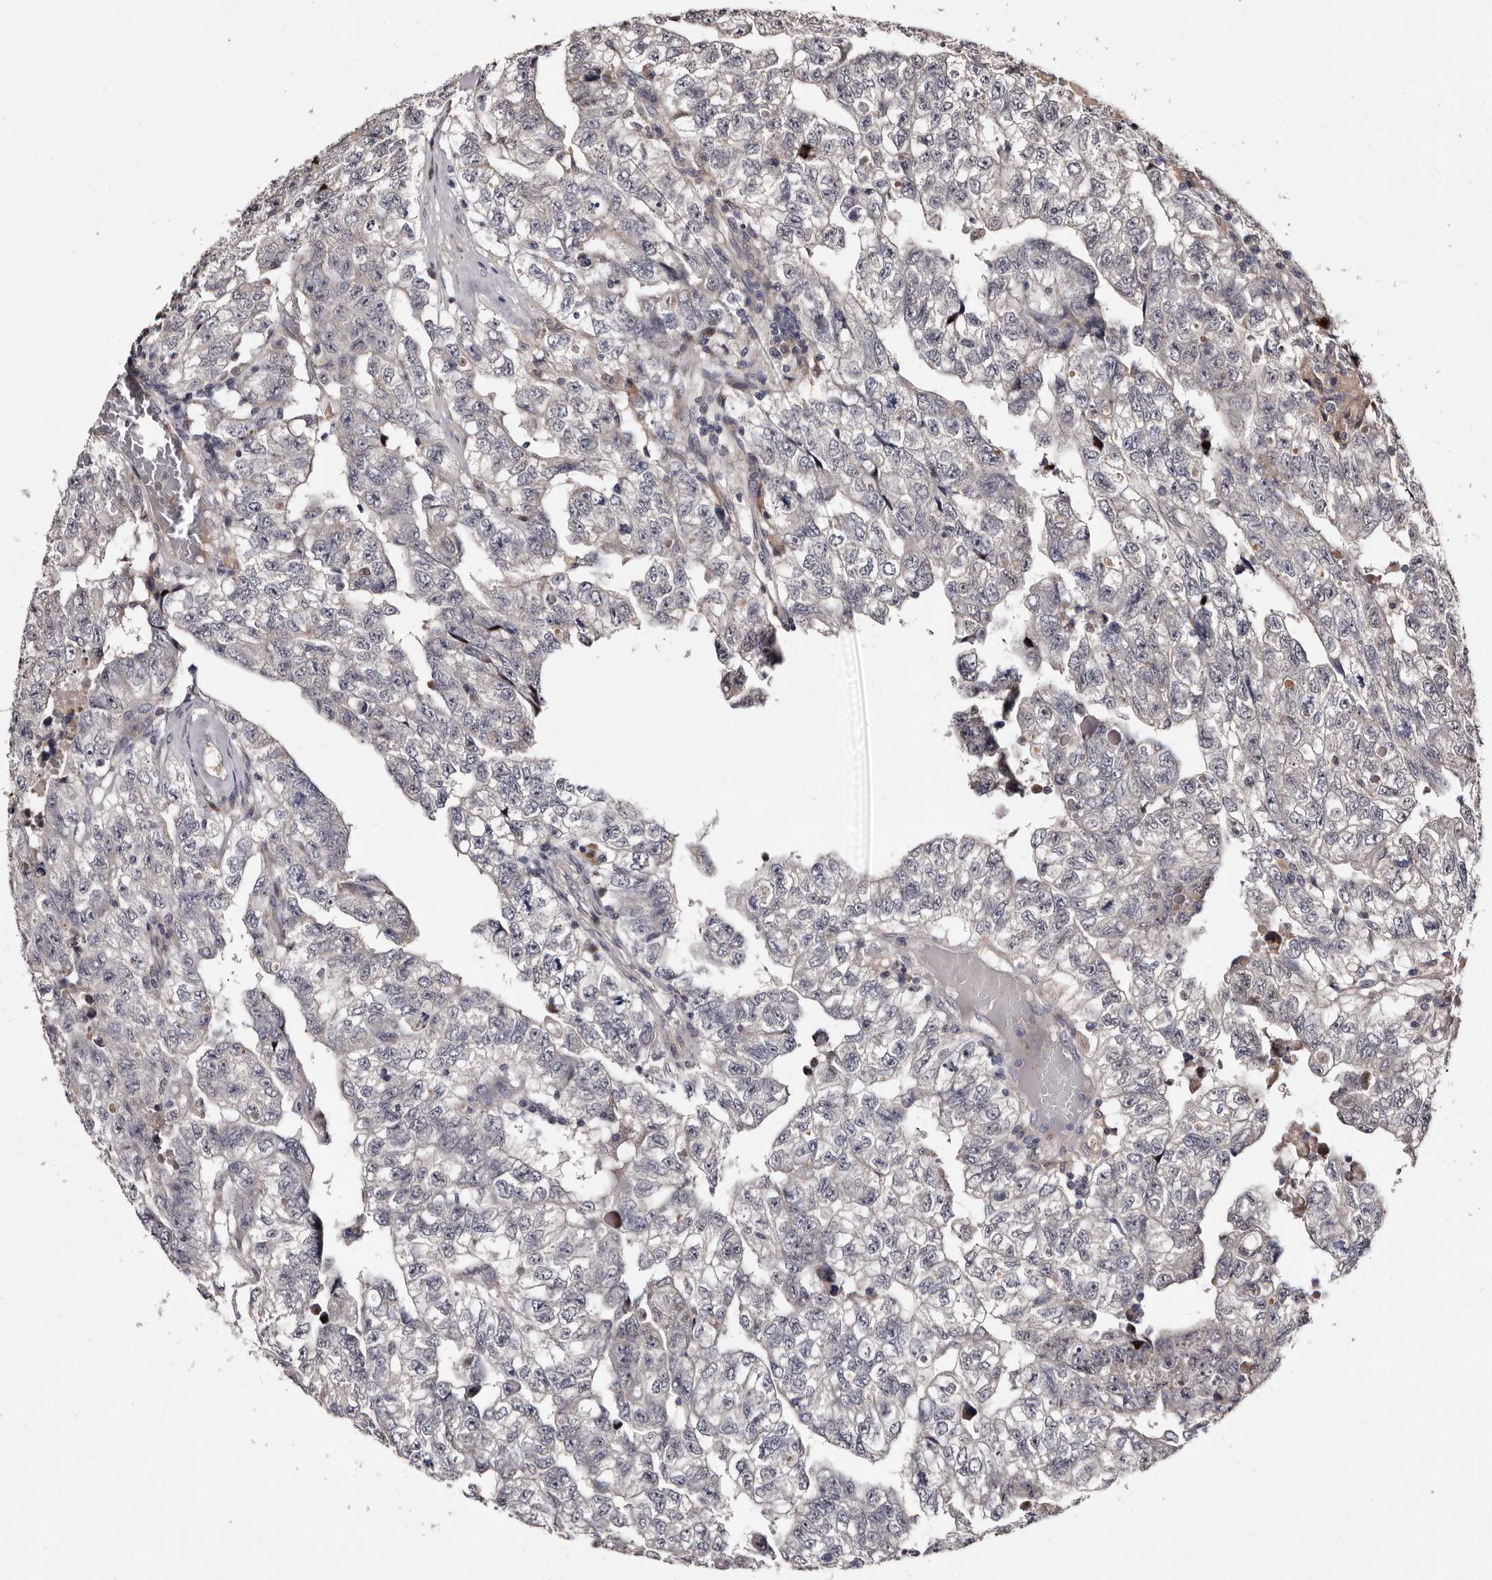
{"staining": {"intensity": "weak", "quantity": "<25%", "location": "cytoplasmic/membranous"}, "tissue": "testis cancer", "cell_type": "Tumor cells", "image_type": "cancer", "snomed": [{"axis": "morphology", "description": "Carcinoma, Embryonal, NOS"}, {"axis": "topography", "description": "Testis"}], "caption": "IHC photomicrograph of neoplastic tissue: testis cancer (embryonal carcinoma) stained with DAB shows no significant protein expression in tumor cells.", "gene": "DNPH1", "patient": {"sex": "male", "age": 36}}